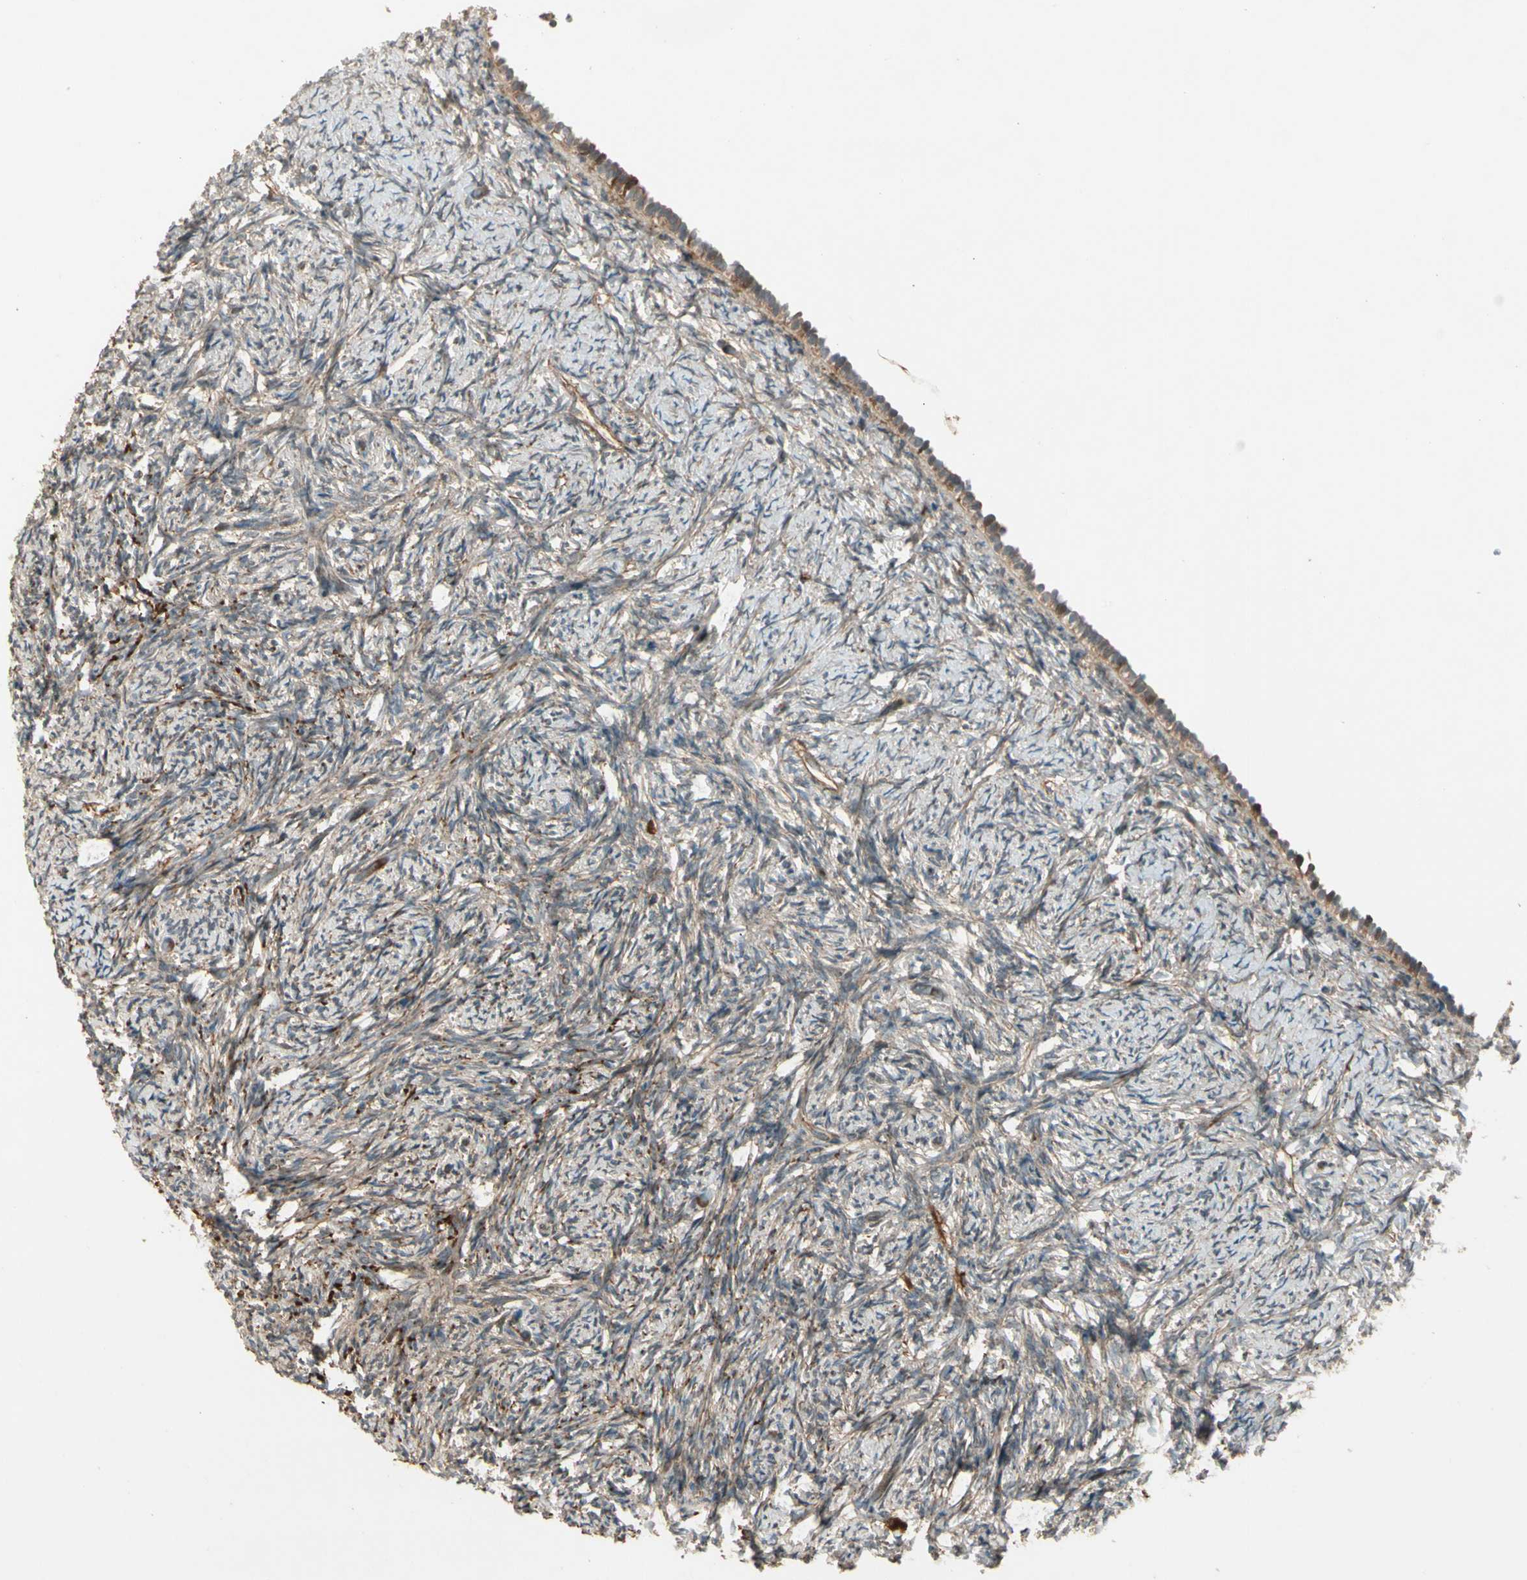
{"staining": {"intensity": "weak", "quantity": "25%-75%", "location": "cytoplasmic/membranous"}, "tissue": "ovary", "cell_type": "Ovarian stroma cells", "image_type": "normal", "snomed": [{"axis": "morphology", "description": "Normal tissue, NOS"}, {"axis": "topography", "description": "Ovary"}], "caption": "Unremarkable ovary shows weak cytoplasmic/membranous staining in about 25%-75% of ovarian stroma cells.", "gene": "ACVR1C", "patient": {"sex": "female", "age": 60}}